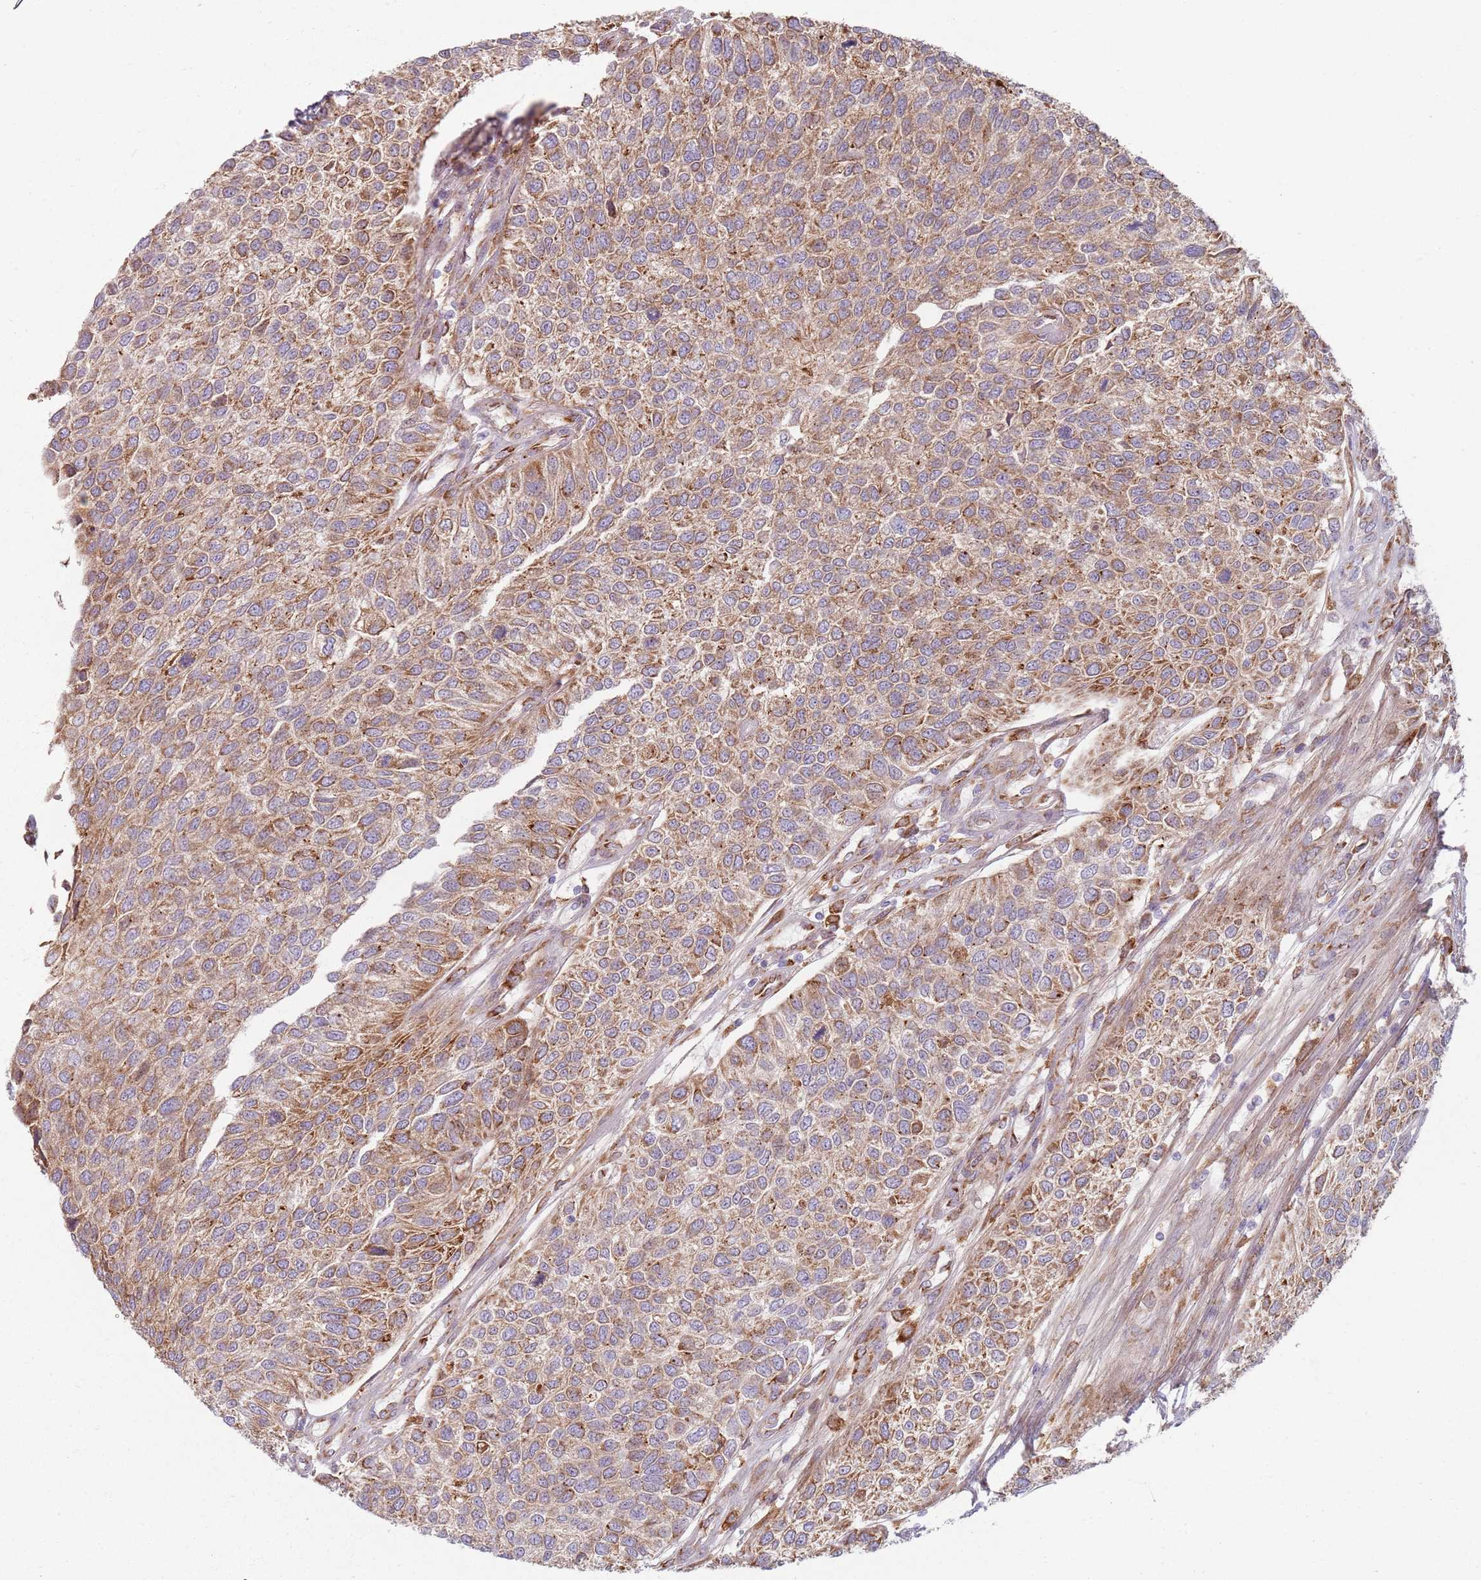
{"staining": {"intensity": "moderate", "quantity": ">75%", "location": "cytoplasmic/membranous"}, "tissue": "urothelial cancer", "cell_type": "Tumor cells", "image_type": "cancer", "snomed": [{"axis": "morphology", "description": "Urothelial carcinoma, NOS"}, {"axis": "topography", "description": "Urinary bladder"}], "caption": "Transitional cell carcinoma was stained to show a protein in brown. There is medium levels of moderate cytoplasmic/membranous expression in about >75% of tumor cells.", "gene": "COLGALT1", "patient": {"sex": "male", "age": 55}}